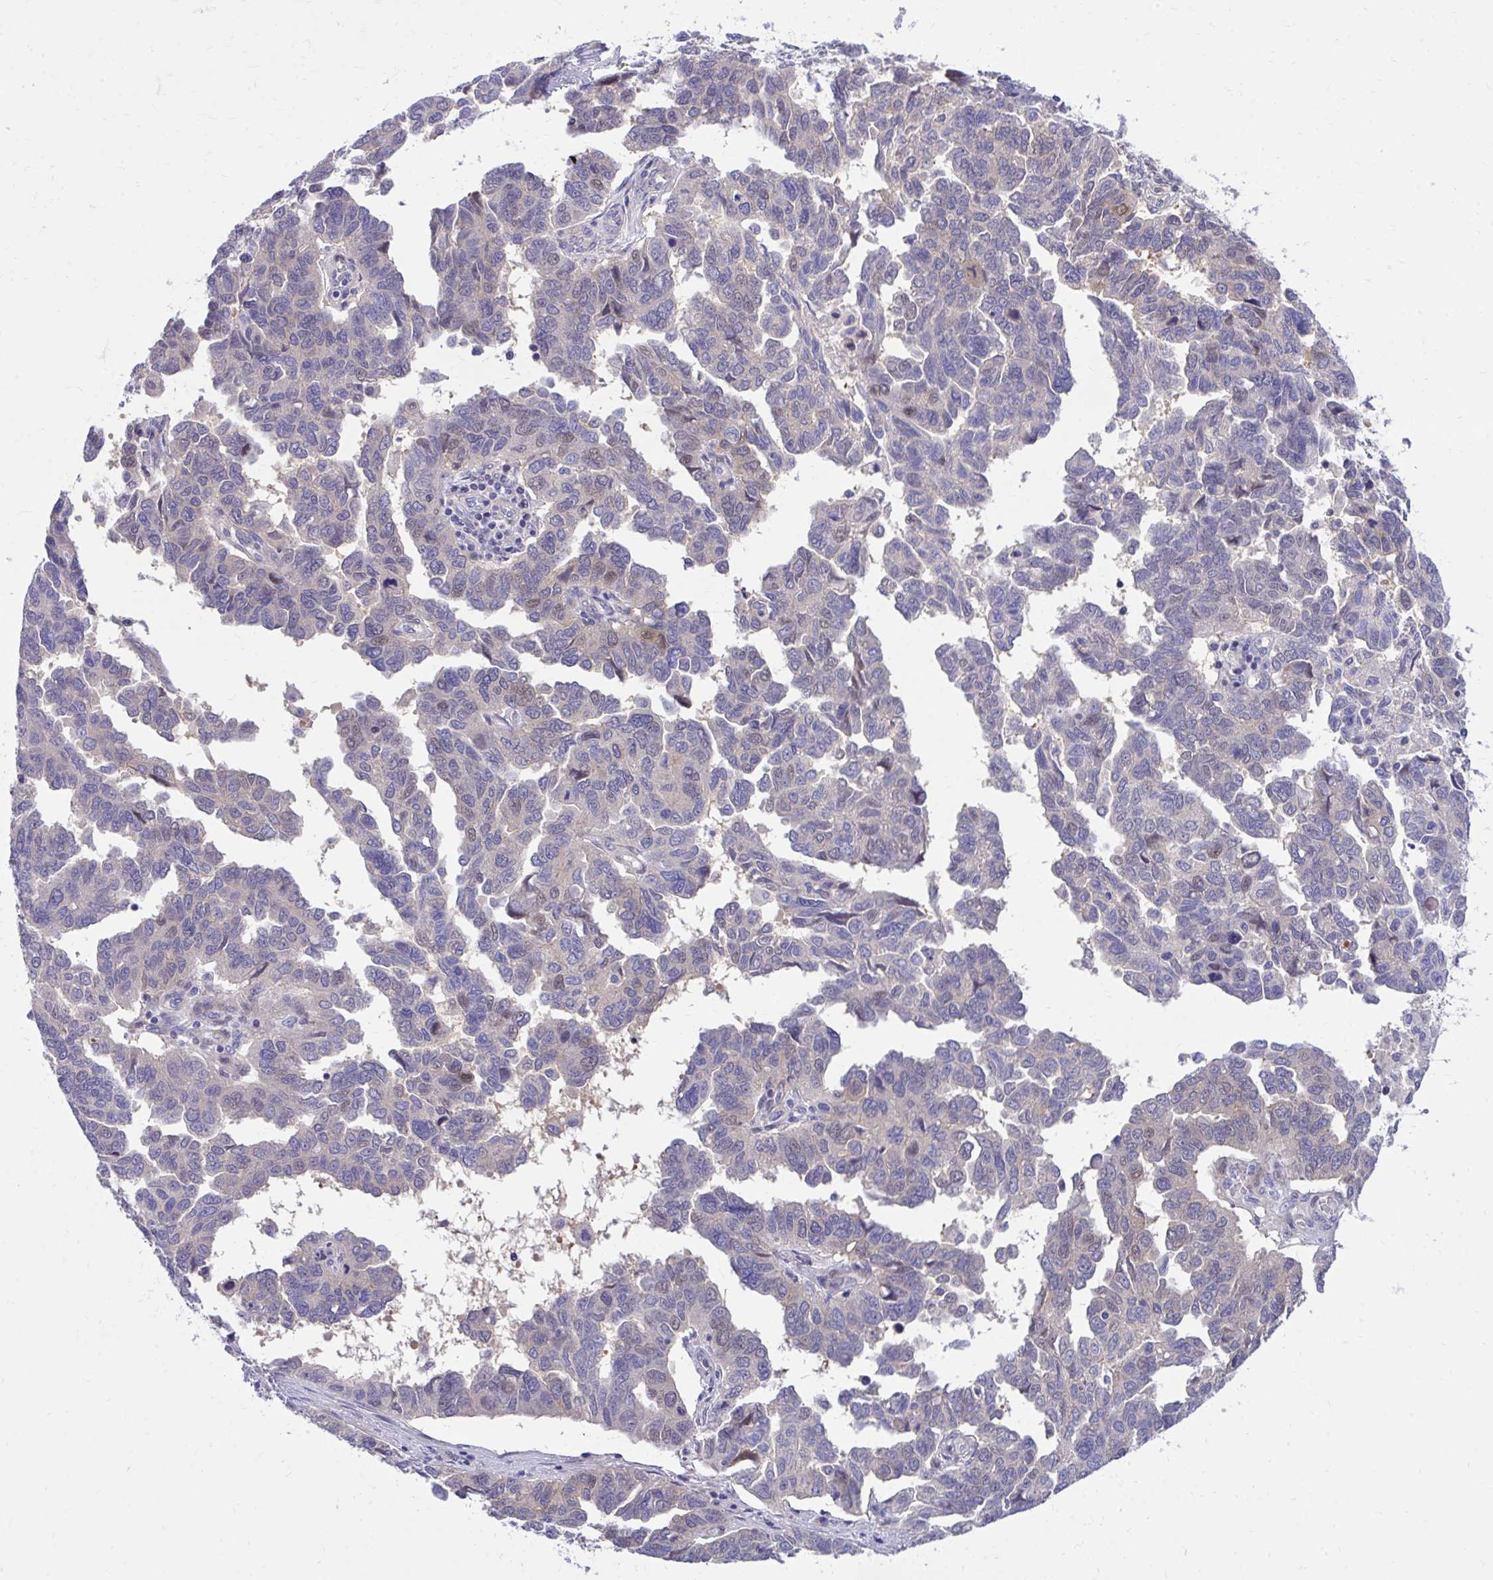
{"staining": {"intensity": "negative", "quantity": "none", "location": "none"}, "tissue": "ovarian cancer", "cell_type": "Tumor cells", "image_type": "cancer", "snomed": [{"axis": "morphology", "description": "Cystadenocarcinoma, serous, NOS"}, {"axis": "topography", "description": "Ovary"}], "caption": "Tumor cells are negative for brown protein staining in ovarian cancer.", "gene": "ADAMTSL1", "patient": {"sex": "female", "age": 64}}